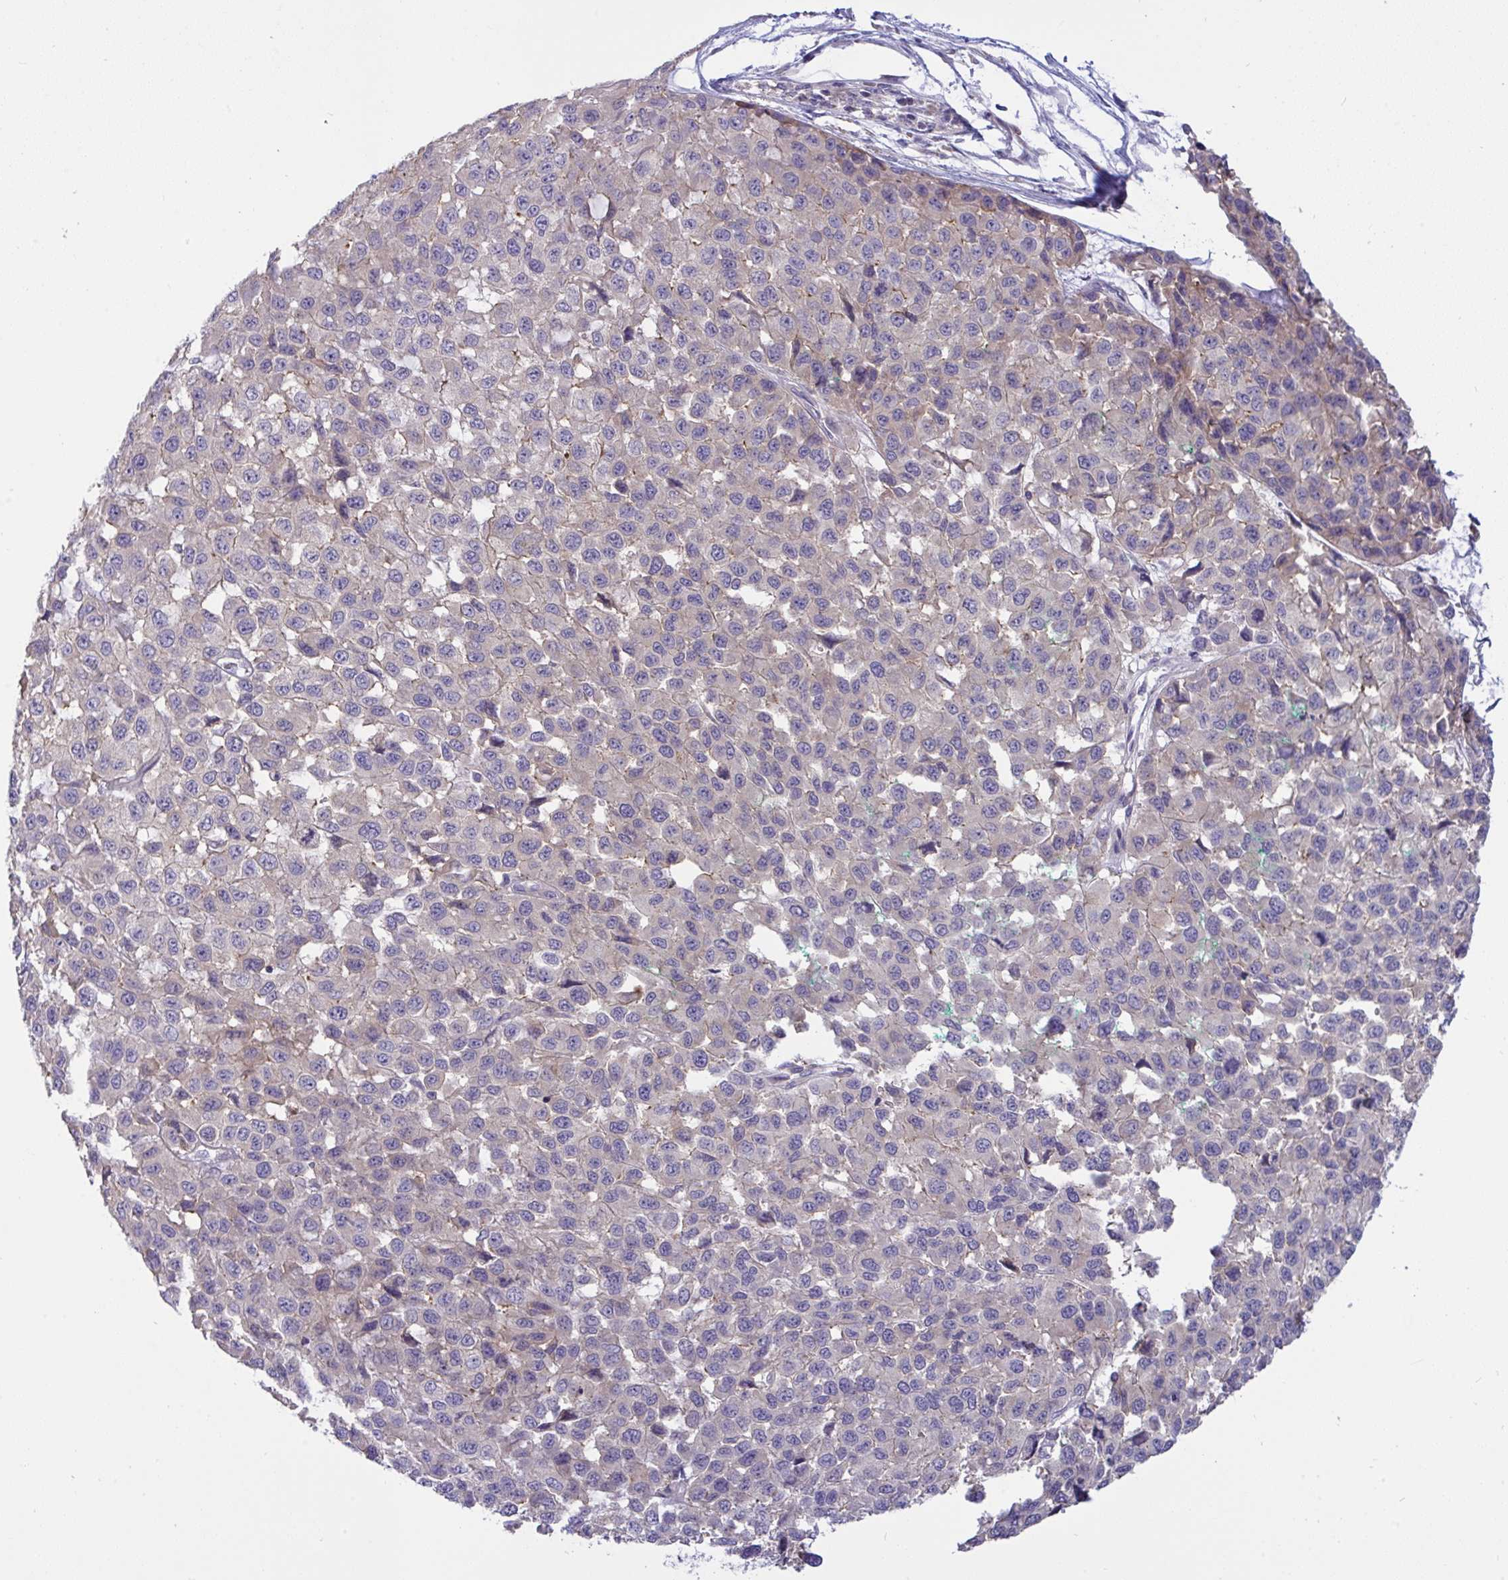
{"staining": {"intensity": "negative", "quantity": "none", "location": "none"}, "tissue": "melanoma", "cell_type": "Tumor cells", "image_type": "cancer", "snomed": [{"axis": "morphology", "description": "Malignant melanoma, NOS"}, {"axis": "topography", "description": "Skin"}], "caption": "Immunohistochemistry photomicrograph of malignant melanoma stained for a protein (brown), which shows no positivity in tumor cells. (DAB (3,3'-diaminobenzidine) IHC with hematoxylin counter stain).", "gene": "TMEM41A", "patient": {"sex": "male", "age": 62}}